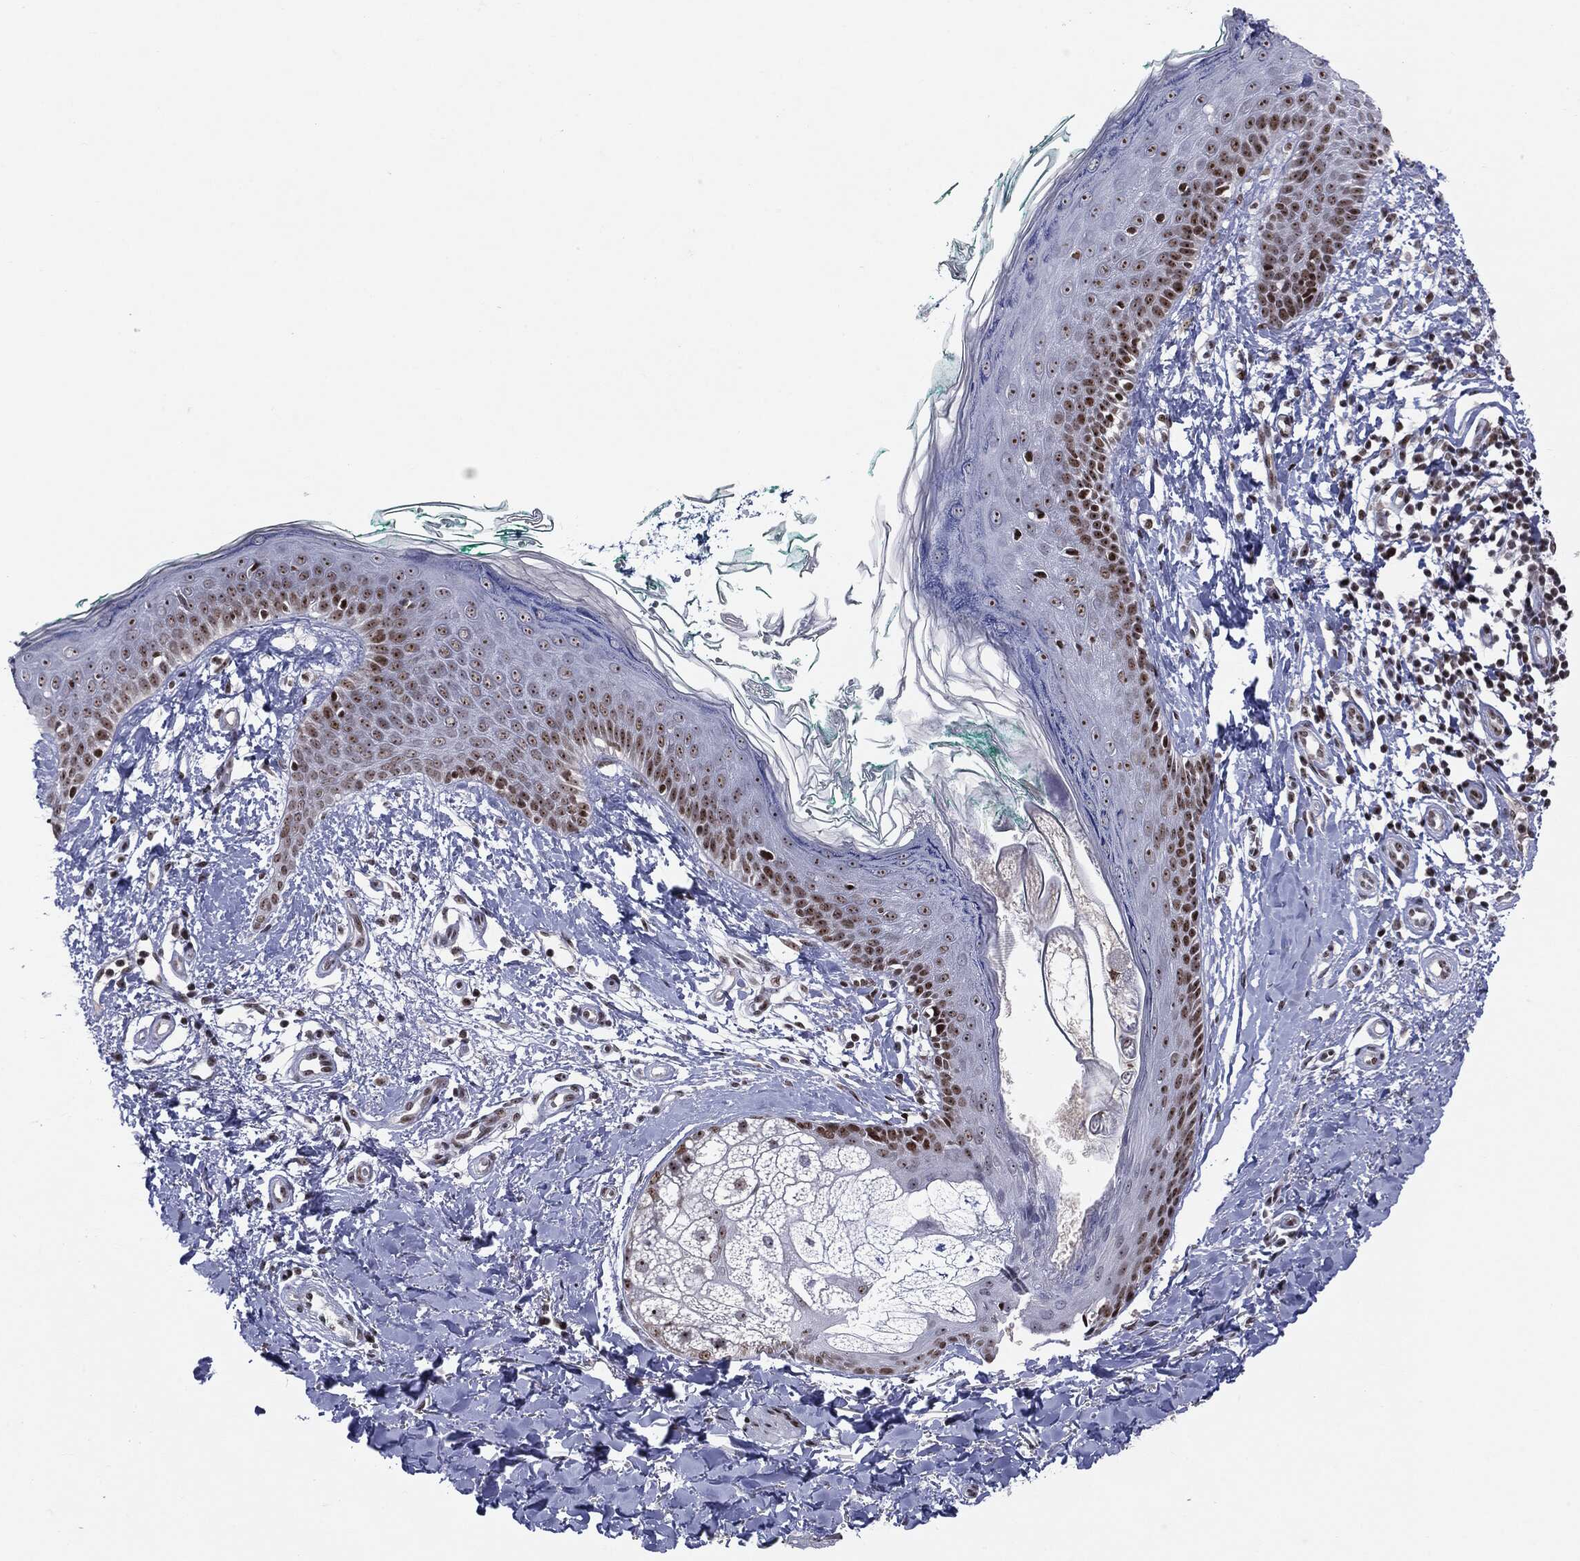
{"staining": {"intensity": "negative", "quantity": "none", "location": "none"}, "tissue": "skin", "cell_type": "Fibroblasts", "image_type": "normal", "snomed": [{"axis": "morphology", "description": "Normal tissue, NOS"}, {"axis": "morphology", "description": "Basal cell carcinoma"}, {"axis": "topography", "description": "Skin"}], "caption": "IHC of normal human skin exhibits no positivity in fibroblasts. The staining is performed using DAB (3,3'-diaminobenzidine) brown chromogen with nuclei counter-stained in using hematoxylin.", "gene": "MDC1", "patient": {"sex": "male", "age": 33}}